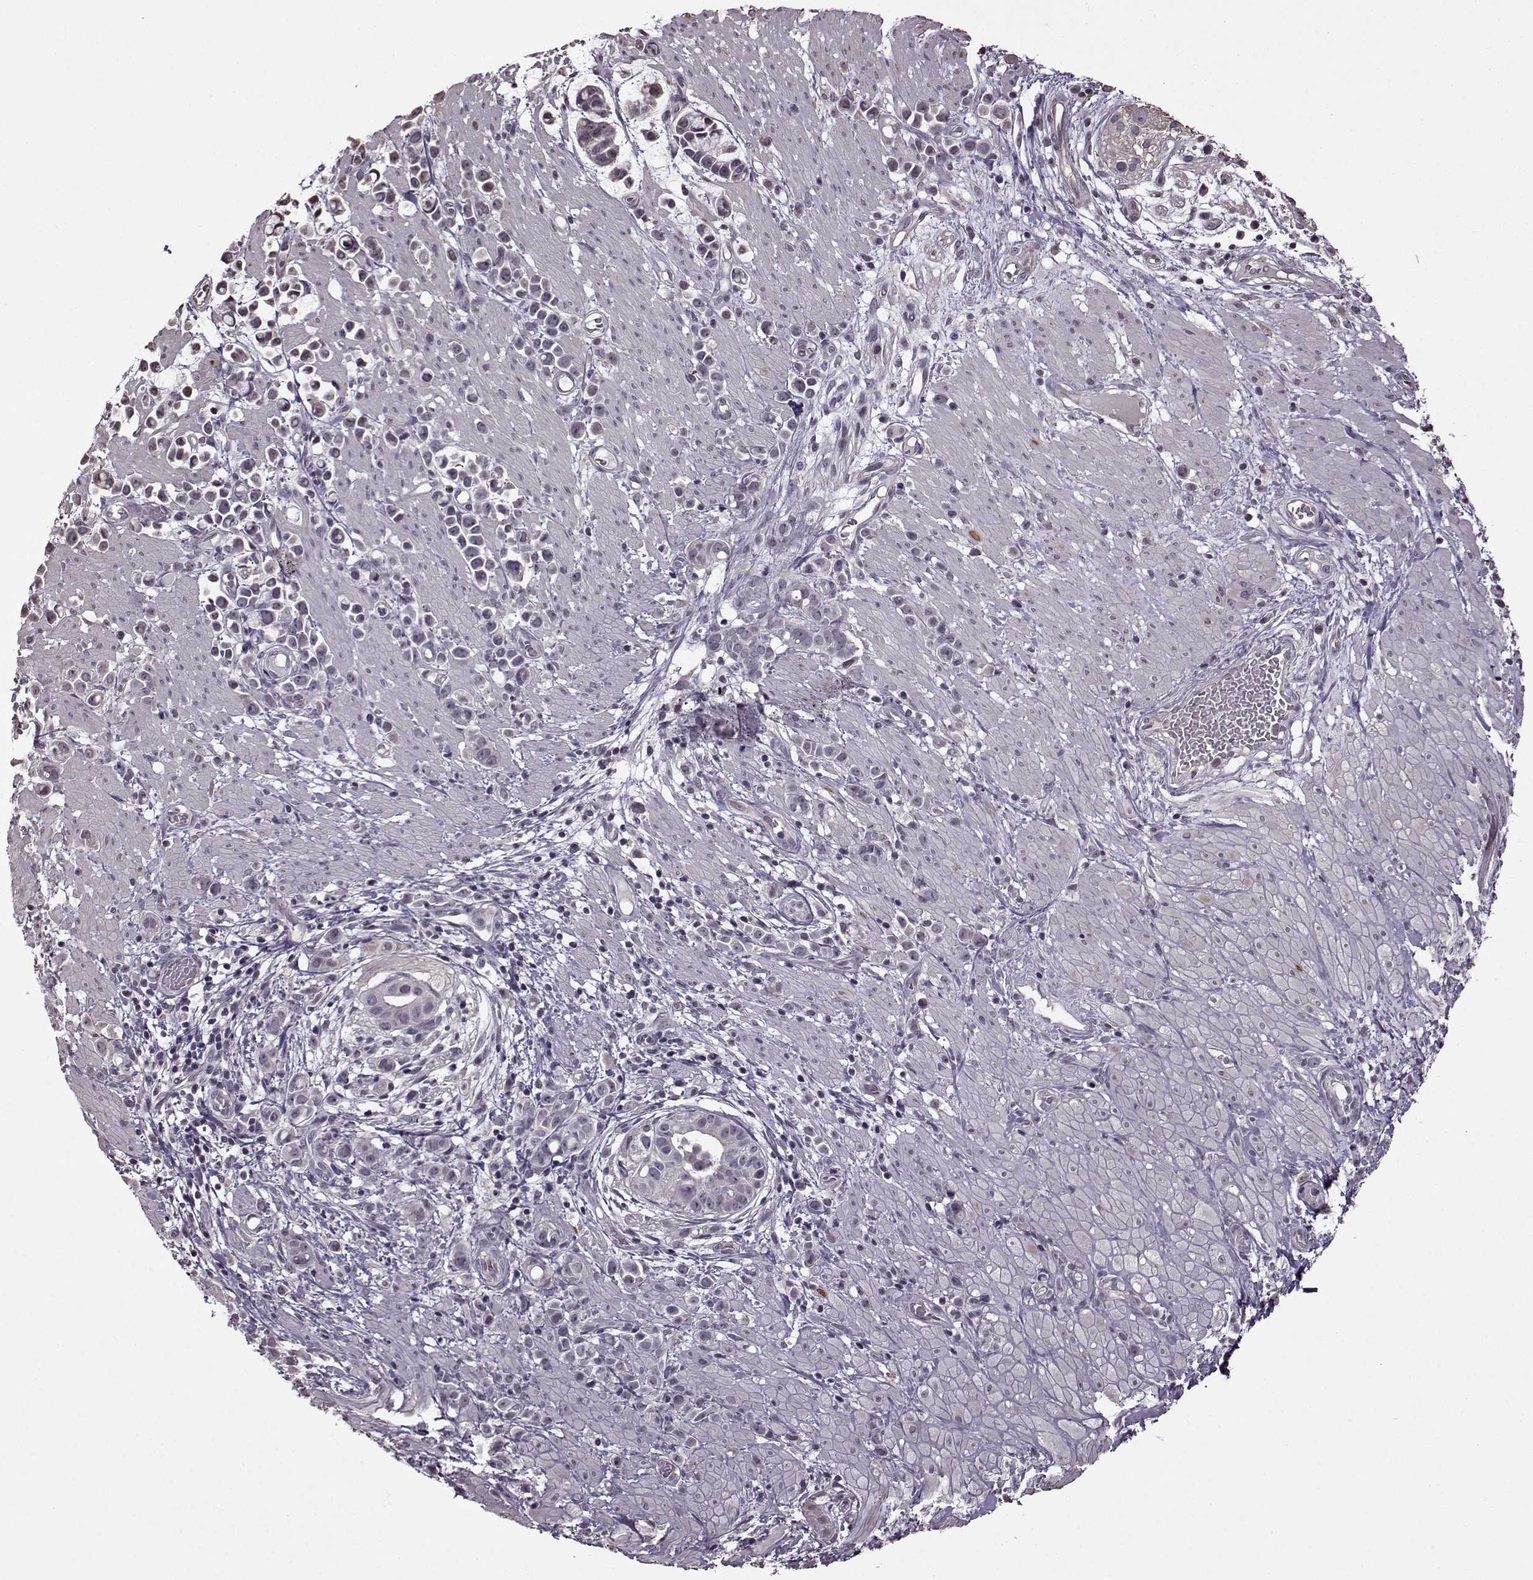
{"staining": {"intensity": "negative", "quantity": "none", "location": "none"}, "tissue": "stomach cancer", "cell_type": "Tumor cells", "image_type": "cancer", "snomed": [{"axis": "morphology", "description": "Adenocarcinoma, NOS"}, {"axis": "topography", "description": "Stomach"}], "caption": "This is a micrograph of IHC staining of stomach cancer (adenocarcinoma), which shows no positivity in tumor cells.", "gene": "FSHB", "patient": {"sex": "male", "age": 82}}